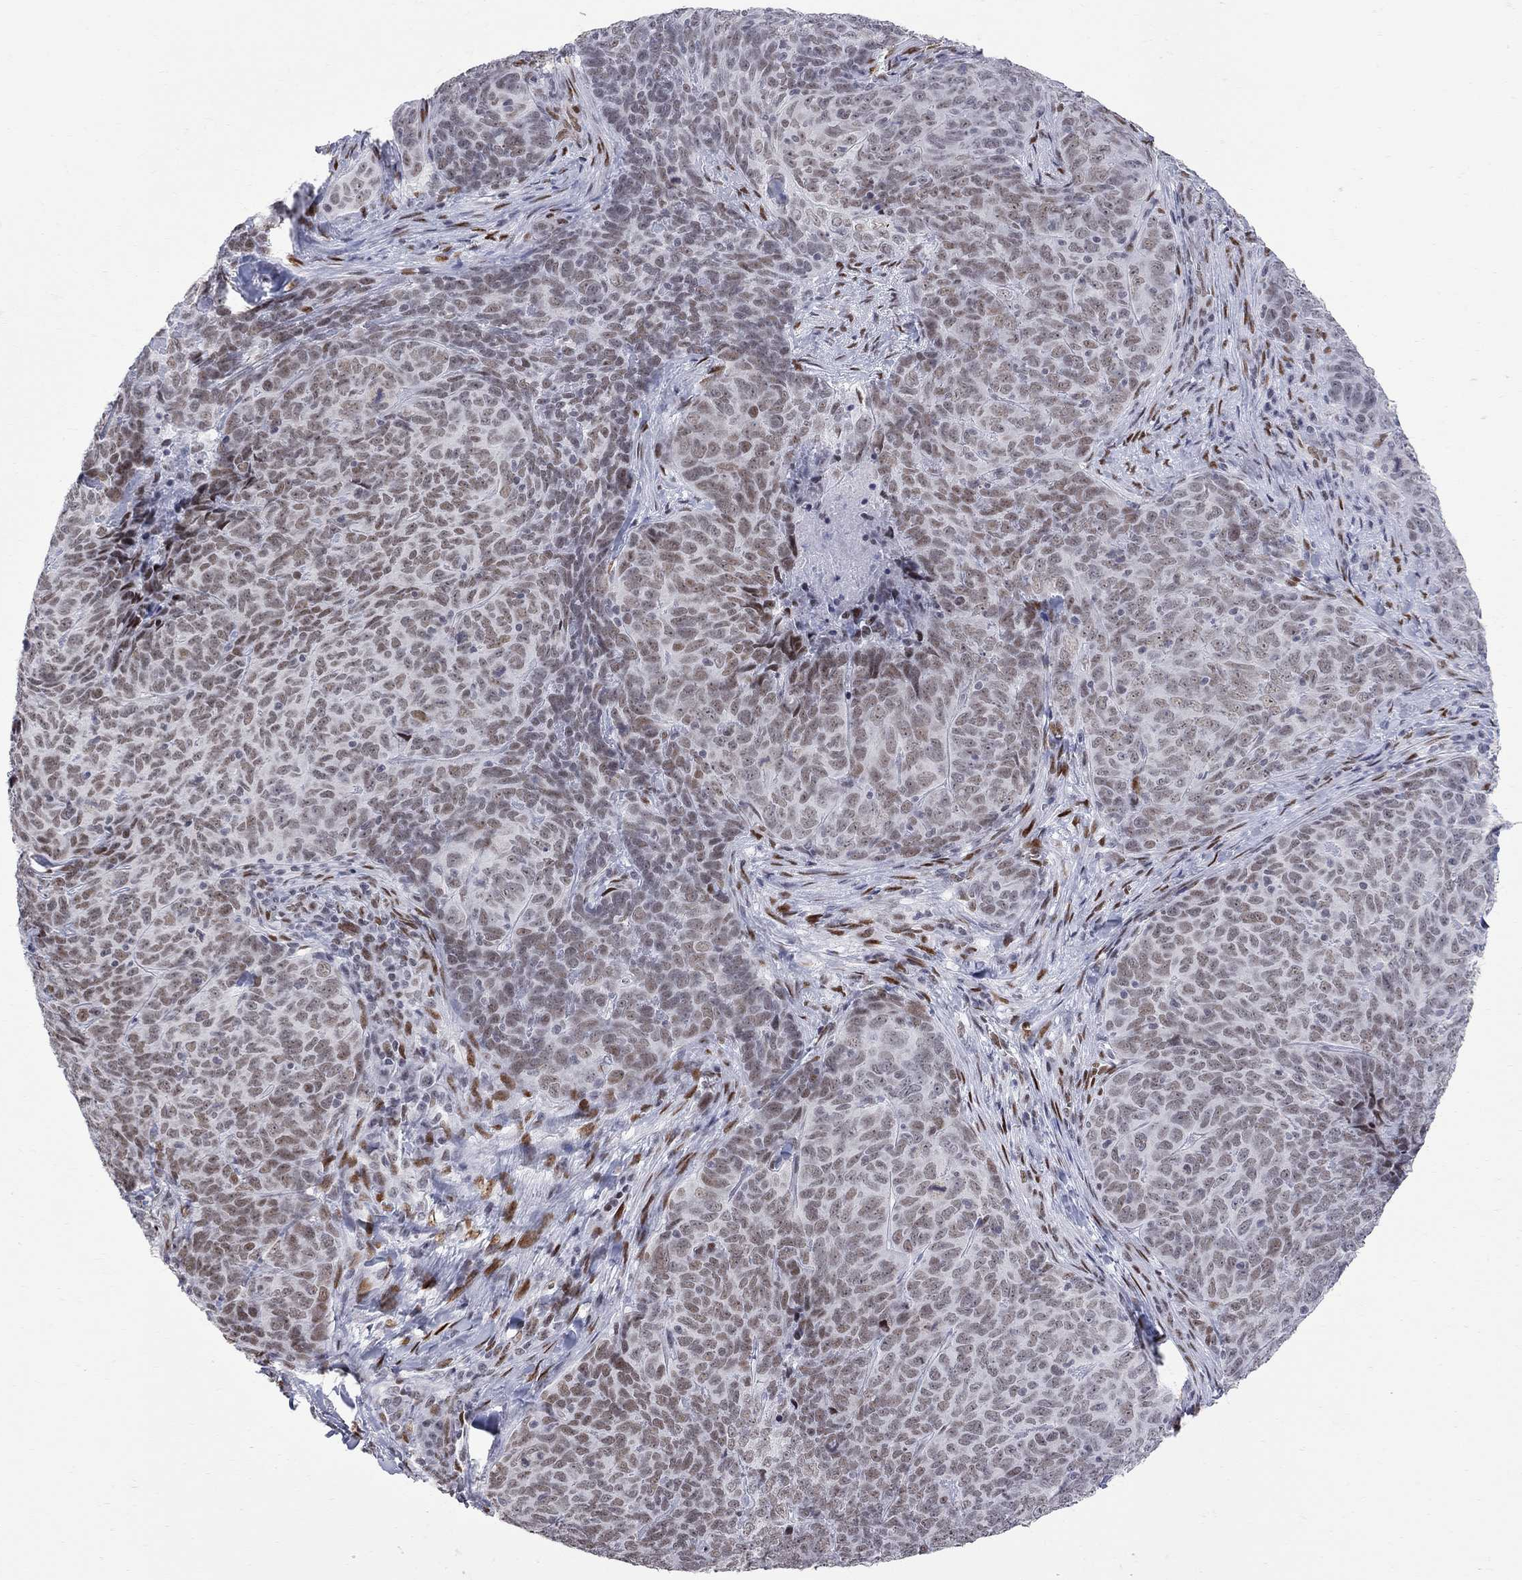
{"staining": {"intensity": "weak", "quantity": "25%-75%", "location": "nuclear"}, "tissue": "skin cancer", "cell_type": "Tumor cells", "image_type": "cancer", "snomed": [{"axis": "morphology", "description": "Squamous cell carcinoma, NOS"}, {"axis": "topography", "description": "Skin"}, {"axis": "topography", "description": "Anal"}], "caption": "High-magnification brightfield microscopy of skin squamous cell carcinoma stained with DAB (brown) and counterstained with hematoxylin (blue). tumor cells exhibit weak nuclear expression is present in about25%-75% of cells.", "gene": "ZBTB47", "patient": {"sex": "female", "age": 51}}